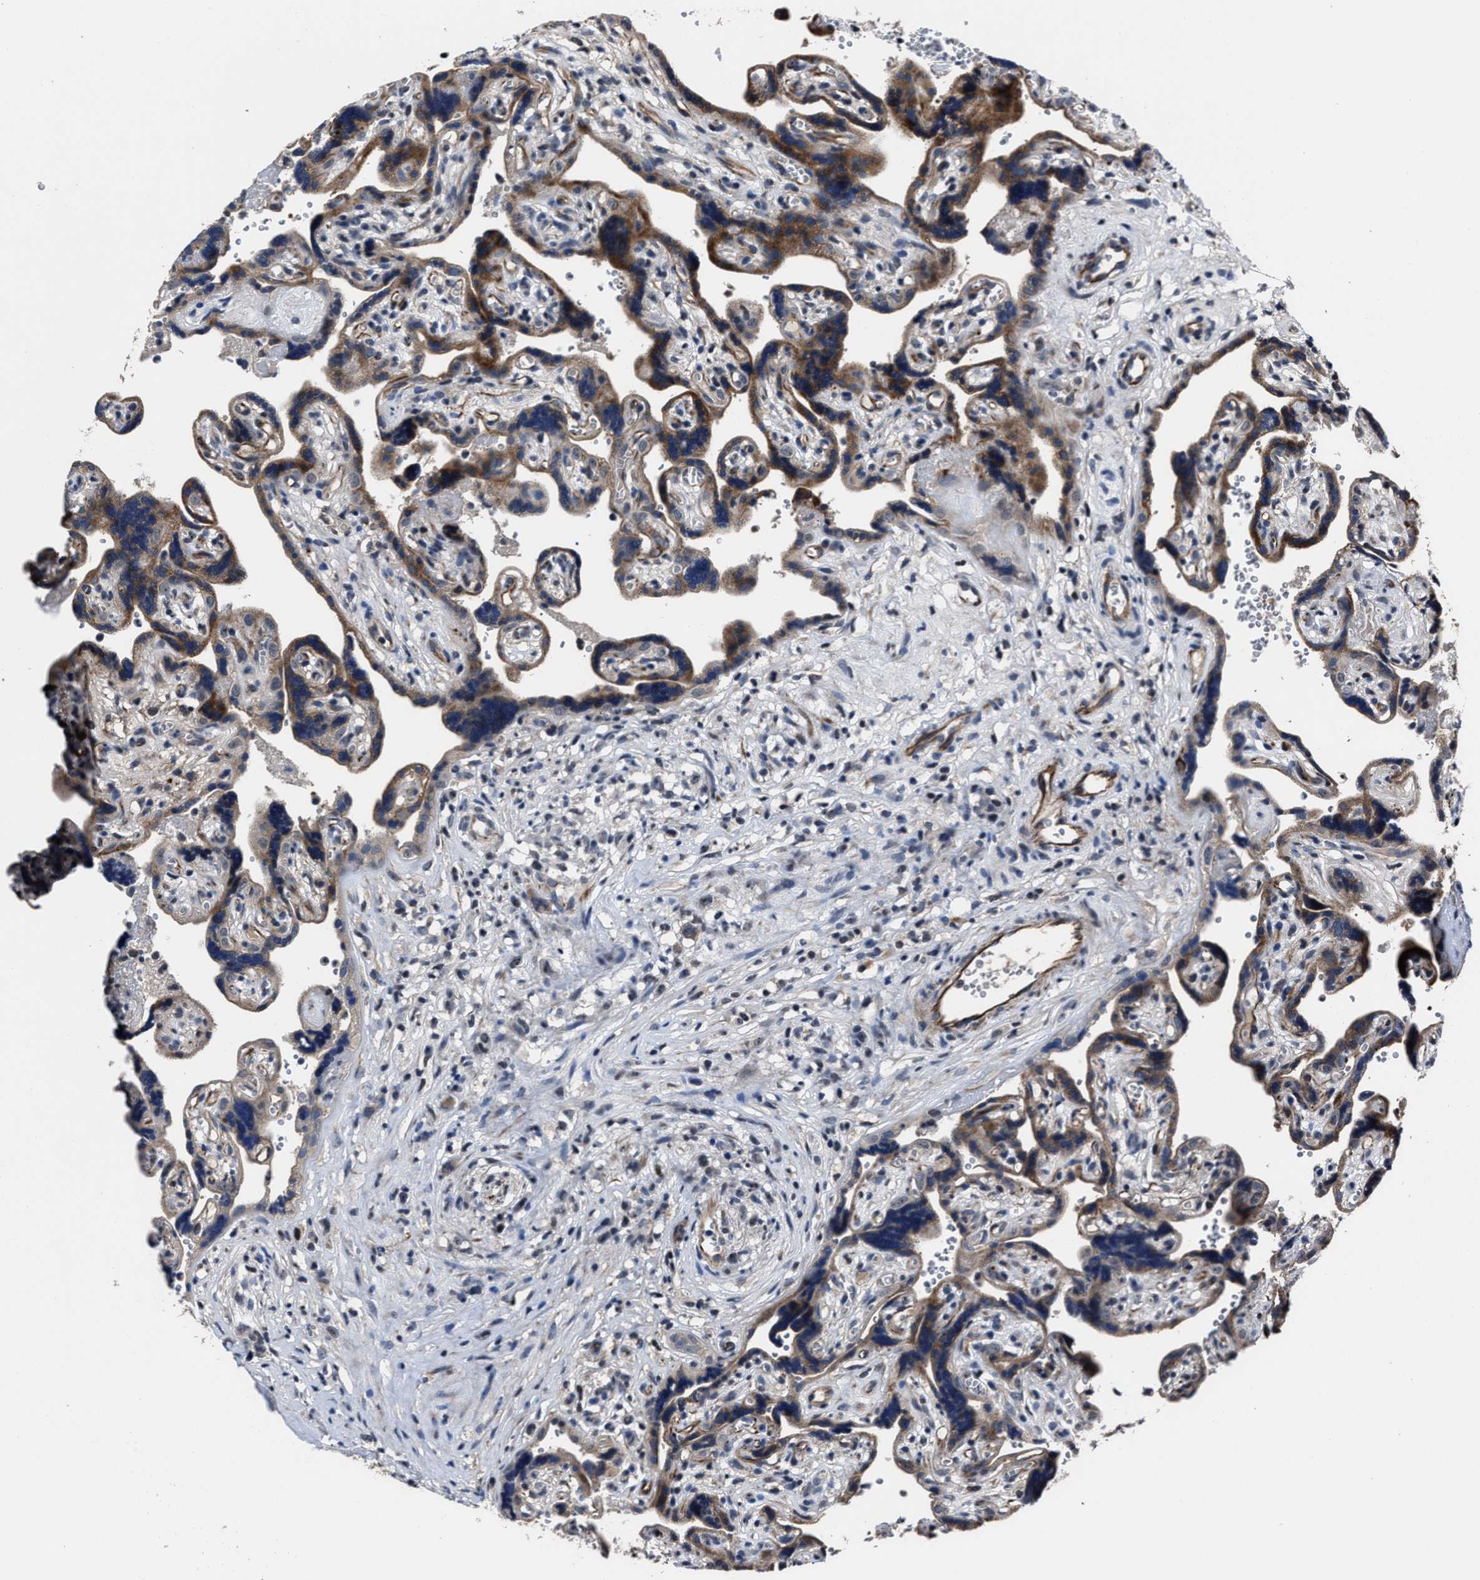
{"staining": {"intensity": "moderate", "quantity": "25%-75%", "location": "cytoplasmic/membranous"}, "tissue": "placenta", "cell_type": "Decidual cells", "image_type": "normal", "snomed": [{"axis": "morphology", "description": "Normal tissue, NOS"}, {"axis": "topography", "description": "Placenta"}], "caption": "Immunohistochemistry (IHC) staining of benign placenta, which exhibits medium levels of moderate cytoplasmic/membranous expression in about 25%-75% of decidual cells indicating moderate cytoplasmic/membranous protein staining. The staining was performed using DAB (3,3'-diaminobenzidine) (brown) for protein detection and nuclei were counterstained in hematoxylin (blue).", "gene": "RSBN1L", "patient": {"sex": "female", "age": 30}}